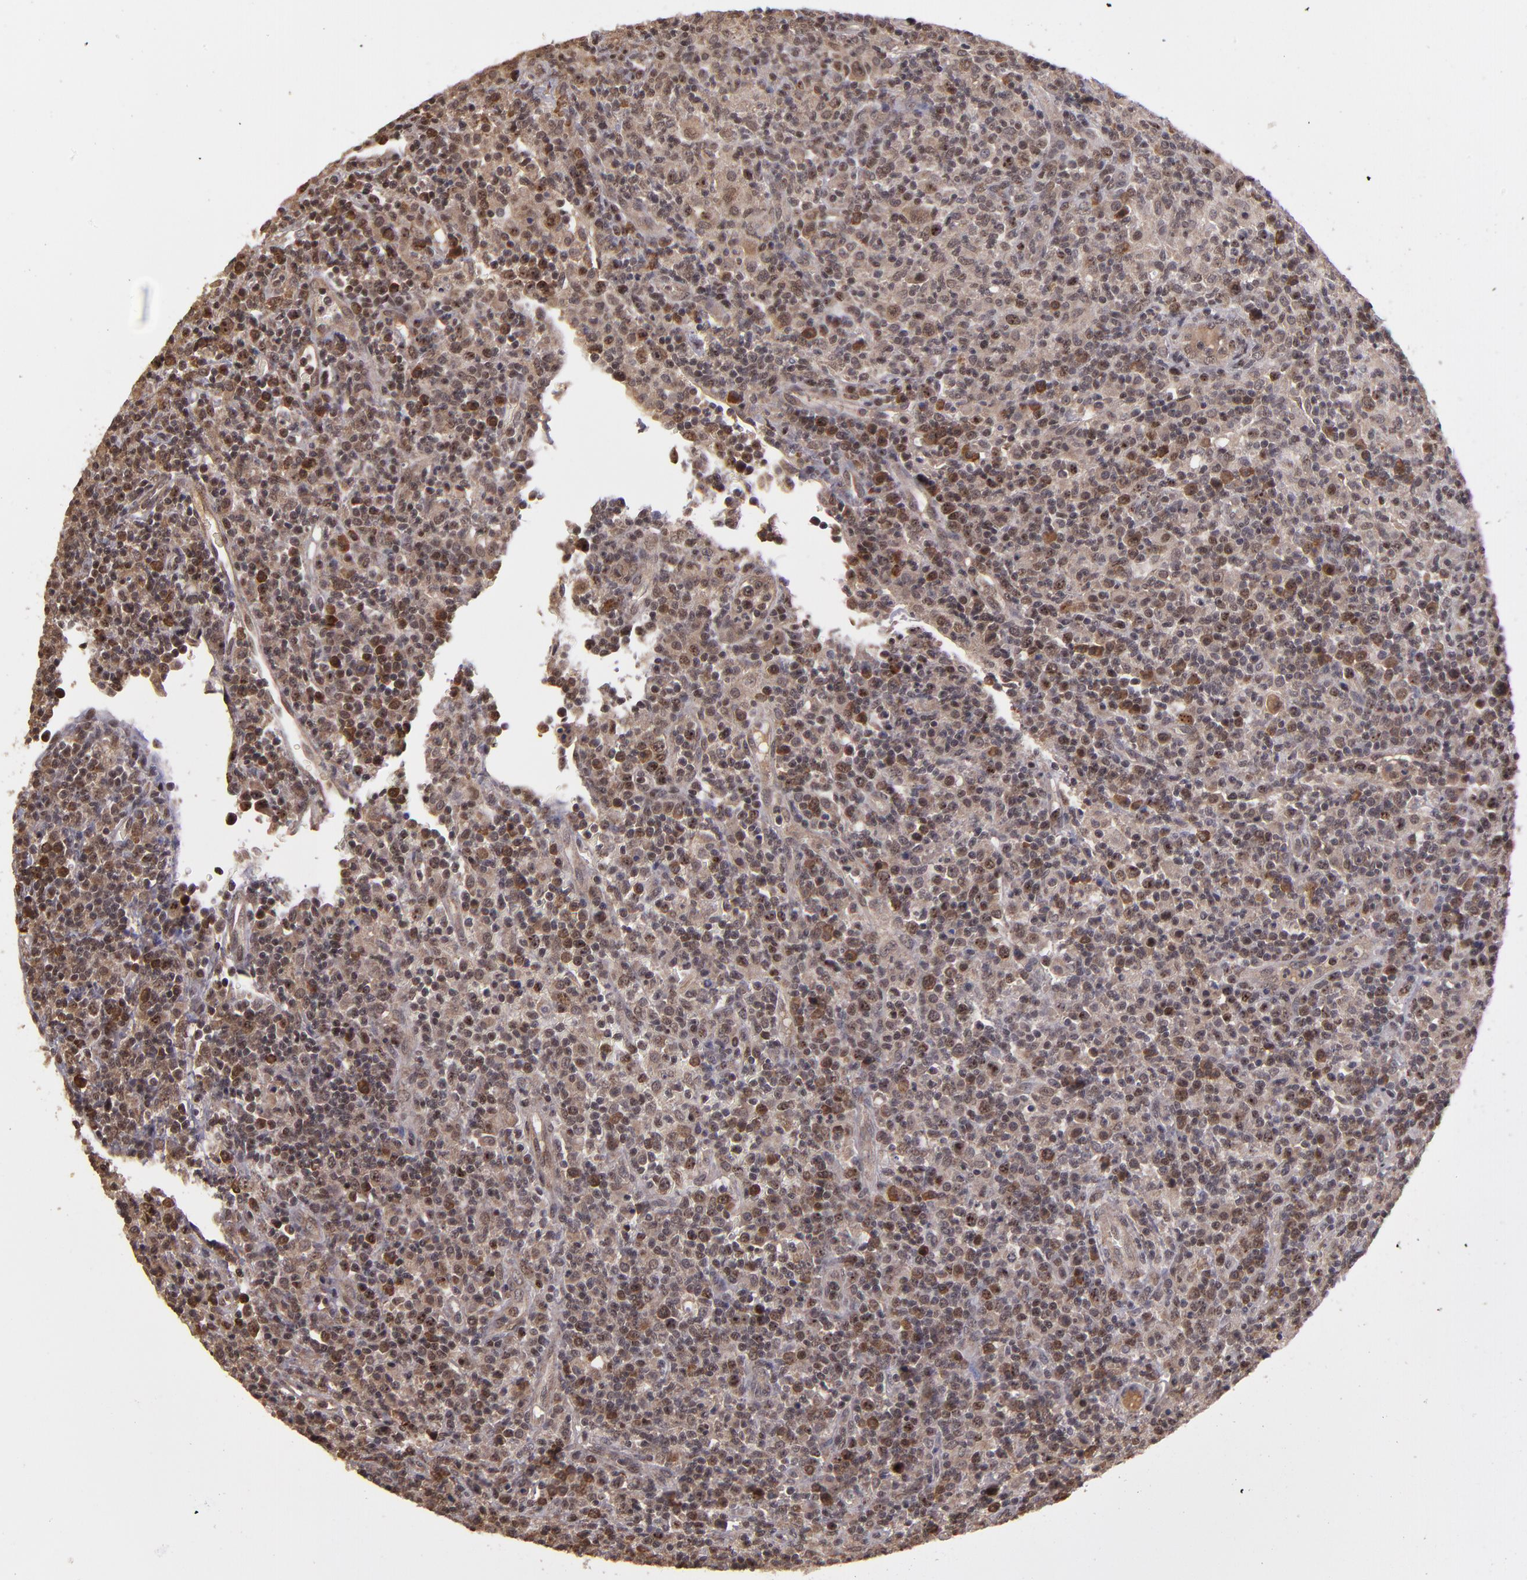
{"staining": {"intensity": "moderate", "quantity": "25%-75%", "location": "nuclear"}, "tissue": "lymphoma", "cell_type": "Tumor cells", "image_type": "cancer", "snomed": [{"axis": "morphology", "description": "Hodgkin's disease, NOS"}, {"axis": "topography", "description": "Lymph node"}], "caption": "A brown stain highlights moderate nuclear positivity of a protein in human Hodgkin's disease tumor cells. (DAB IHC with brightfield microscopy, high magnification).", "gene": "ABHD12B", "patient": {"sex": "male", "age": 65}}